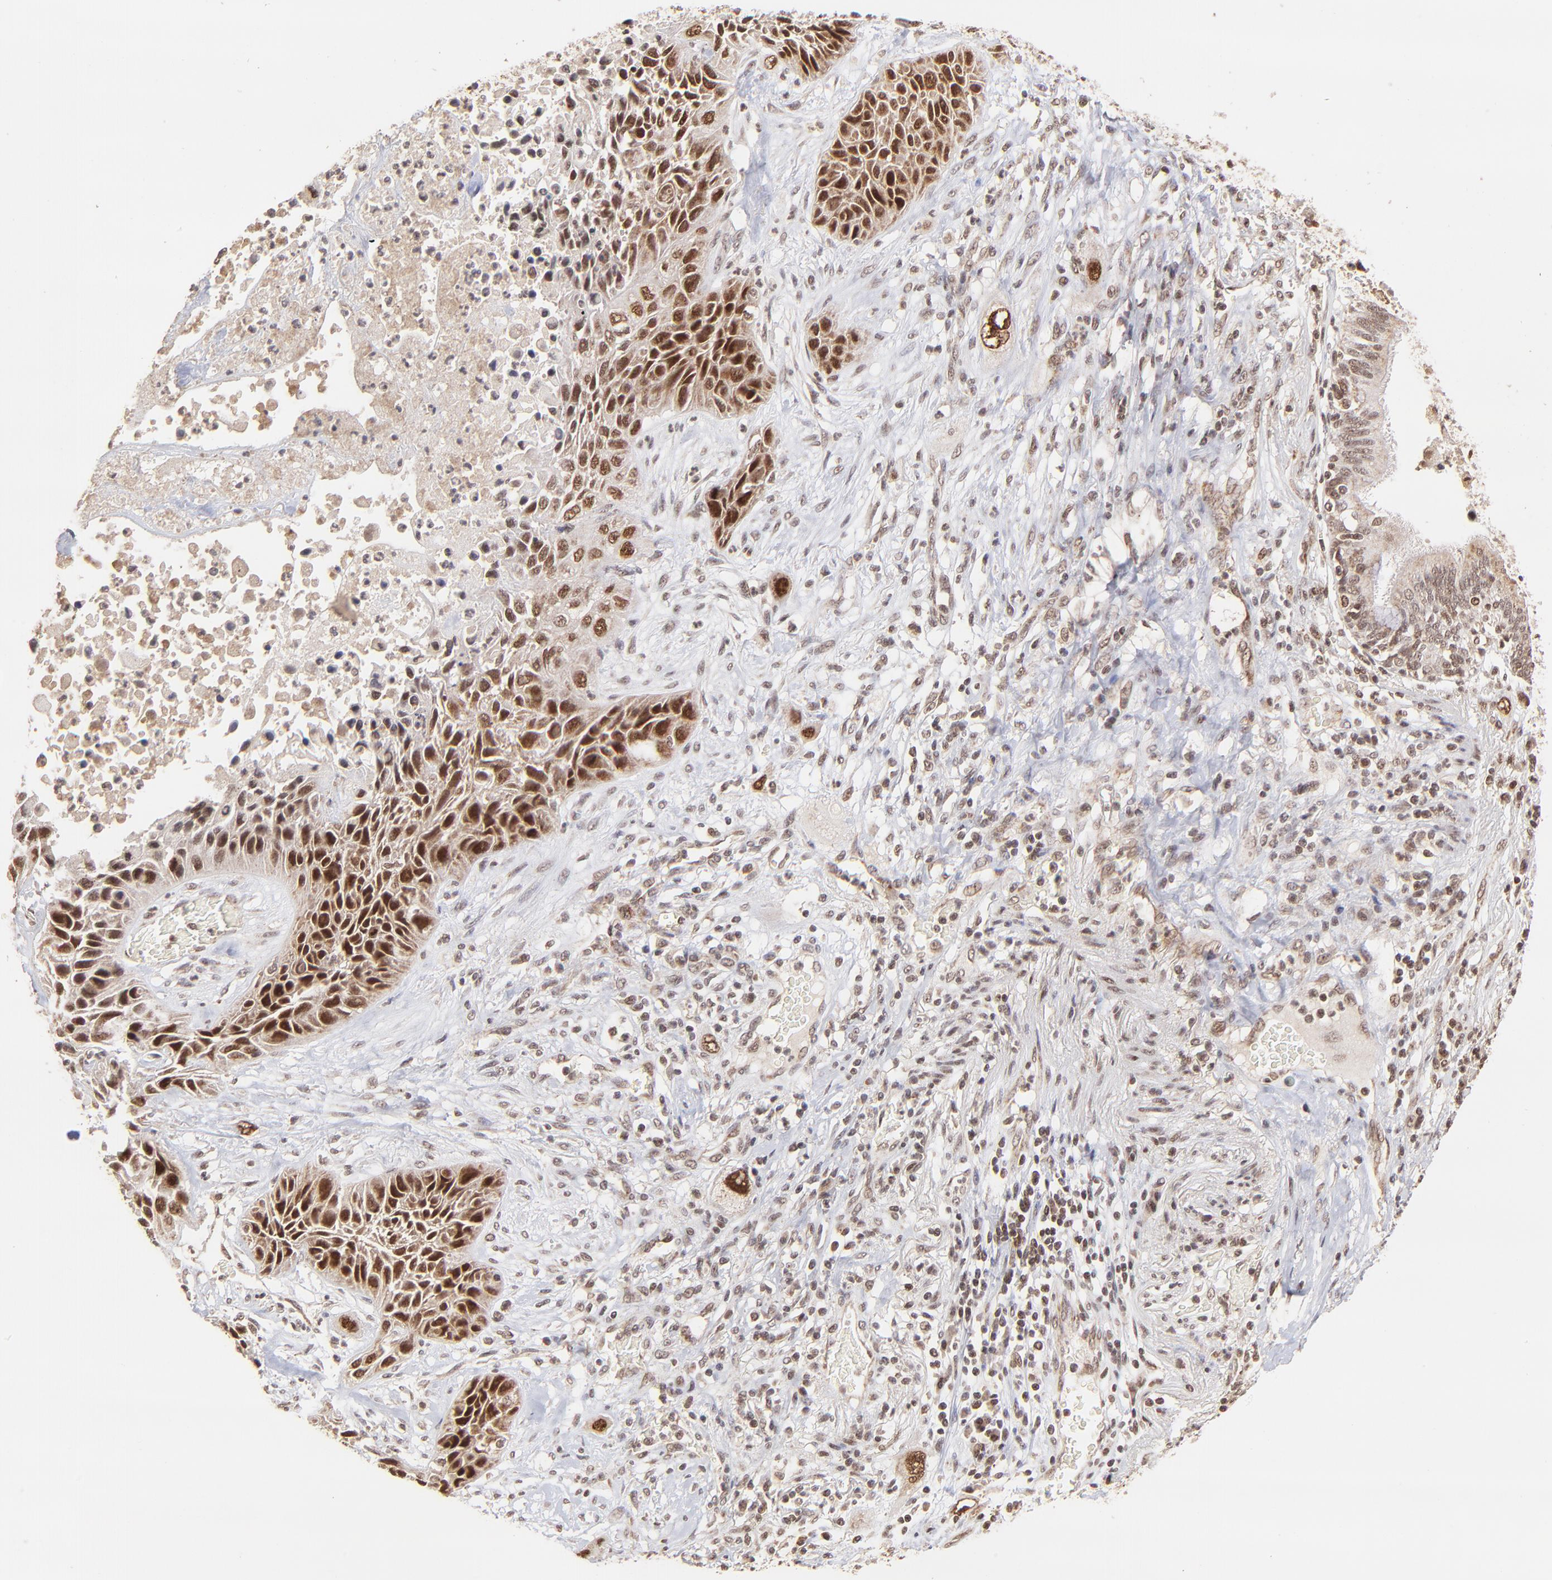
{"staining": {"intensity": "strong", "quantity": ">75%", "location": "cytoplasmic/membranous,nuclear"}, "tissue": "lung cancer", "cell_type": "Tumor cells", "image_type": "cancer", "snomed": [{"axis": "morphology", "description": "Squamous cell carcinoma, NOS"}, {"axis": "topography", "description": "Lung"}], "caption": "Strong cytoplasmic/membranous and nuclear protein staining is appreciated in approximately >75% of tumor cells in squamous cell carcinoma (lung). The protein of interest is stained brown, and the nuclei are stained in blue (DAB IHC with brightfield microscopy, high magnification).", "gene": "MED15", "patient": {"sex": "female", "age": 76}}